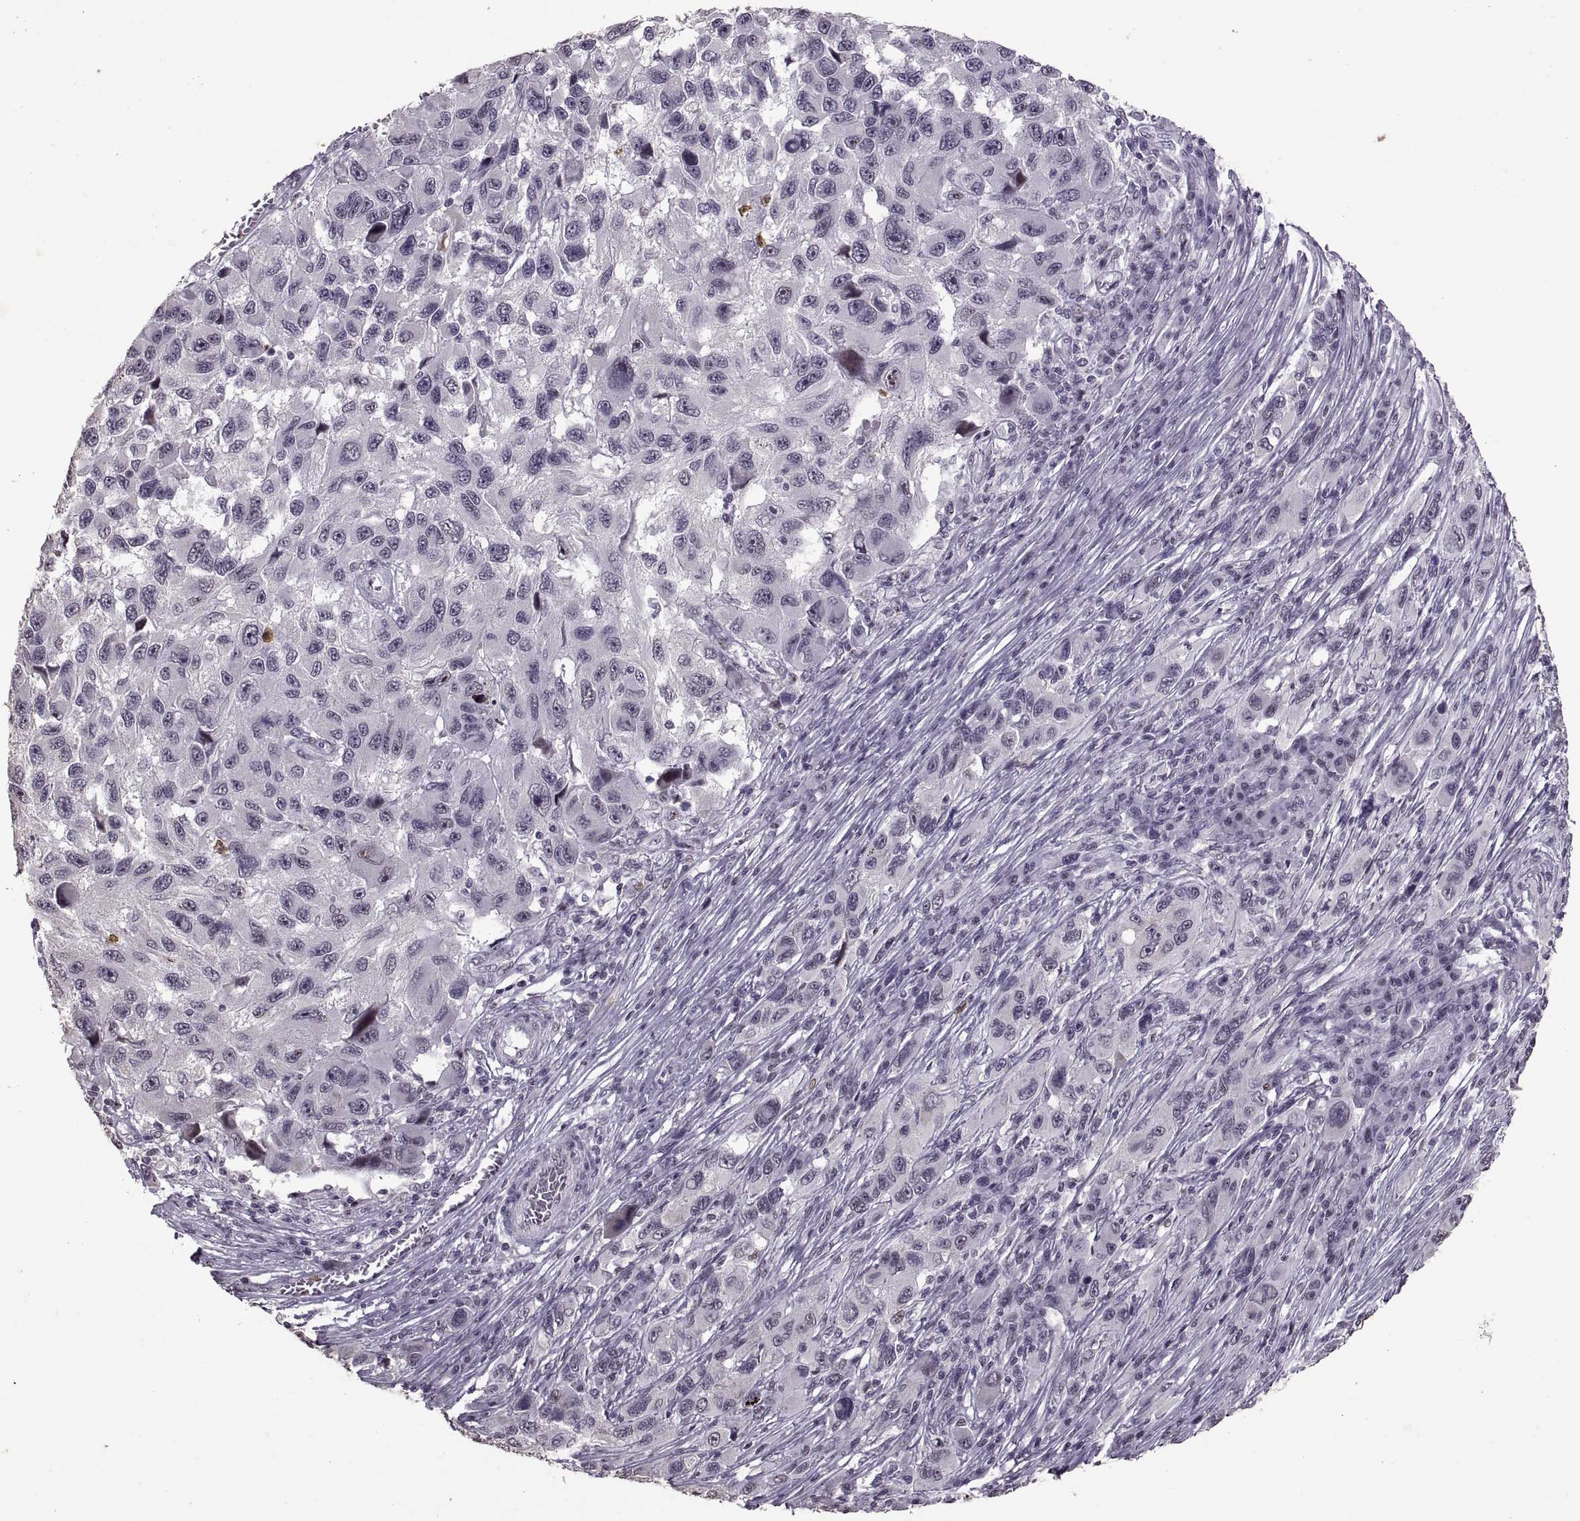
{"staining": {"intensity": "negative", "quantity": "none", "location": "none"}, "tissue": "melanoma", "cell_type": "Tumor cells", "image_type": "cancer", "snomed": [{"axis": "morphology", "description": "Malignant melanoma, NOS"}, {"axis": "topography", "description": "Skin"}], "caption": "This is an IHC micrograph of human malignant melanoma. There is no positivity in tumor cells.", "gene": "PALS1", "patient": {"sex": "male", "age": 53}}